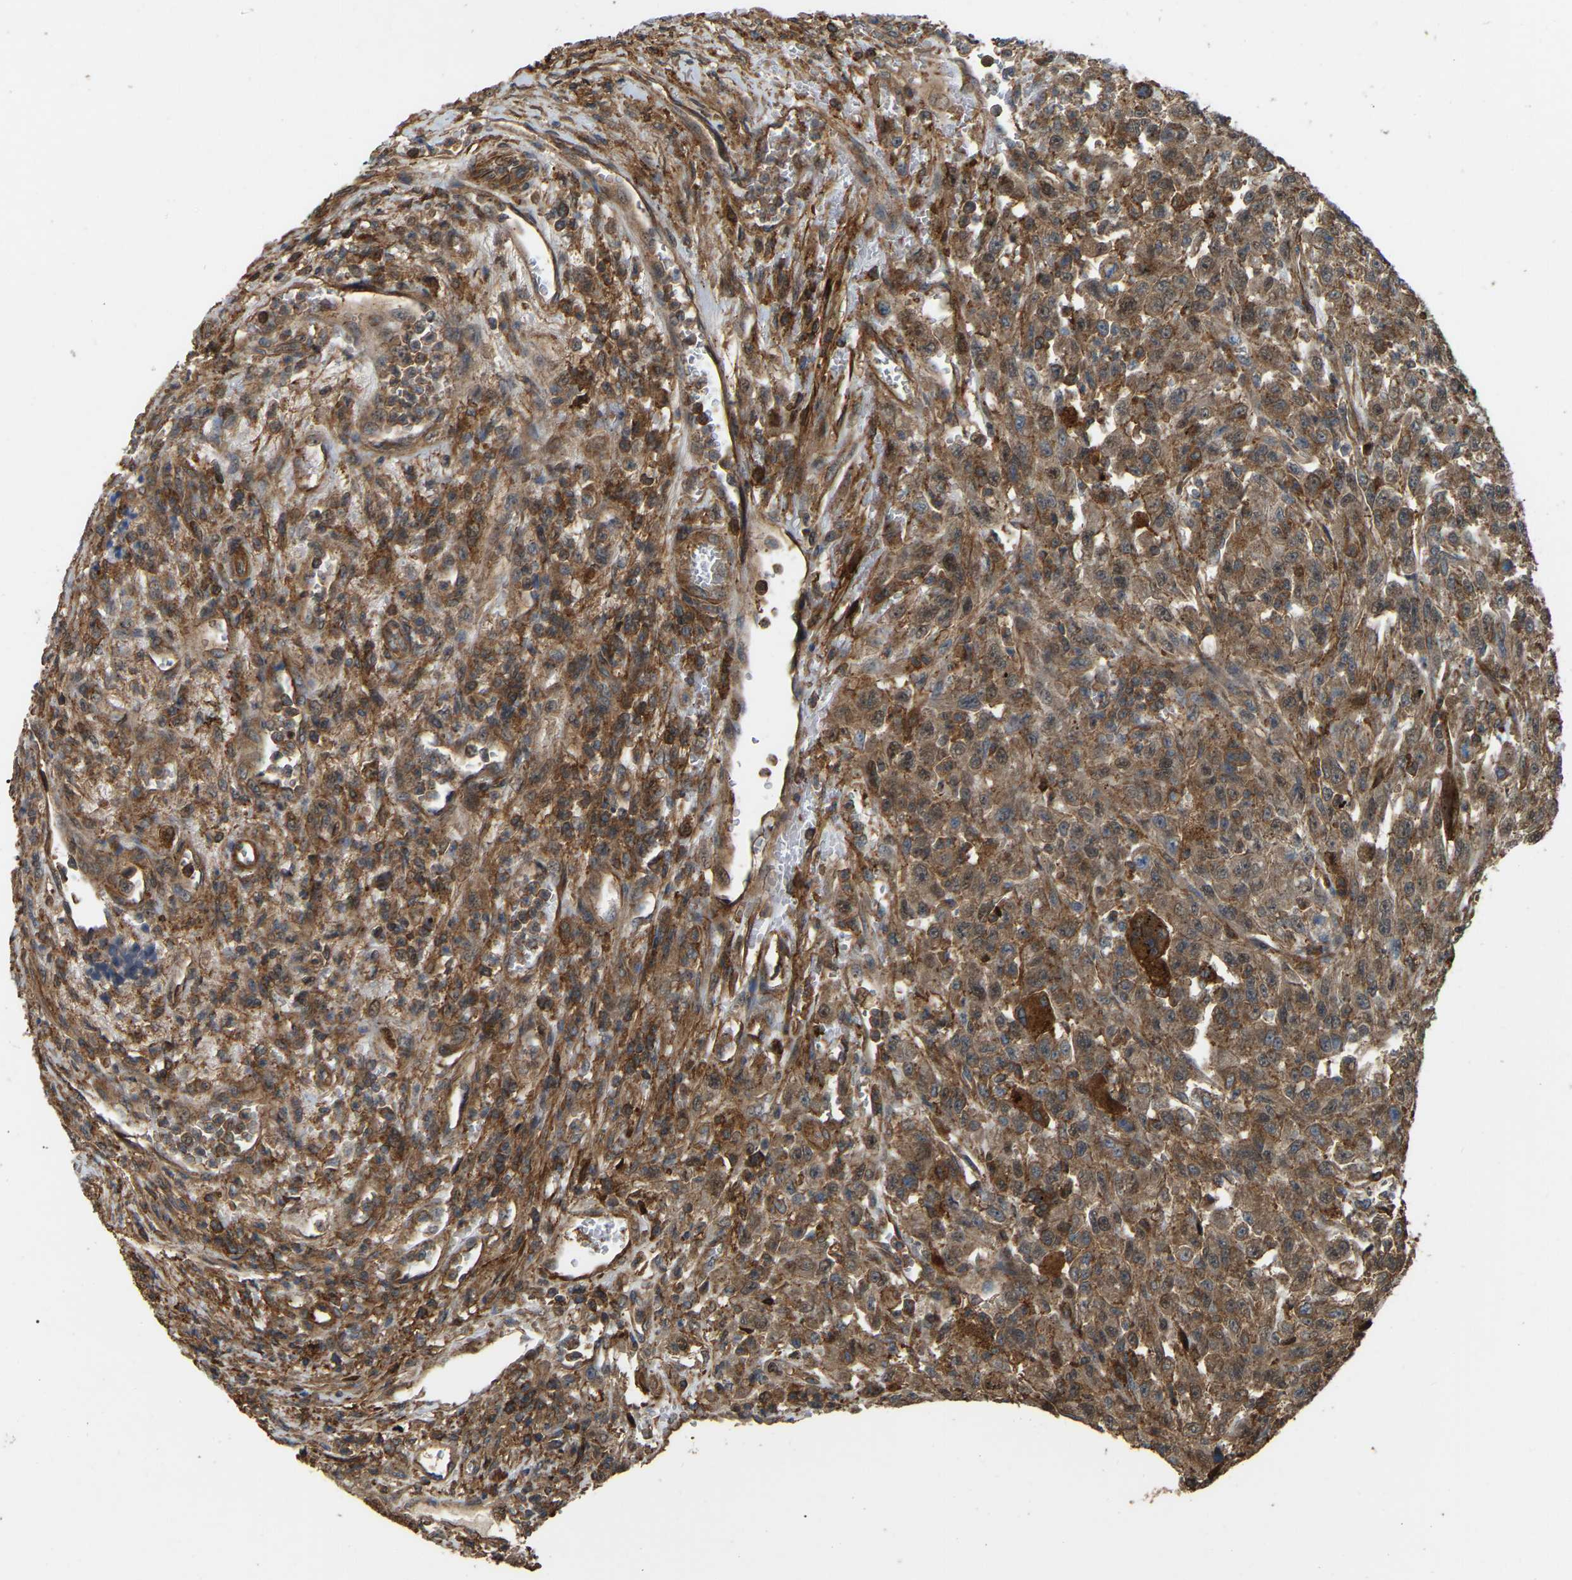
{"staining": {"intensity": "moderate", "quantity": ">75%", "location": "cytoplasmic/membranous"}, "tissue": "urothelial cancer", "cell_type": "Tumor cells", "image_type": "cancer", "snomed": [{"axis": "morphology", "description": "Urothelial carcinoma, High grade"}, {"axis": "topography", "description": "Urinary bladder"}], "caption": "Human urothelial carcinoma (high-grade) stained with a brown dye displays moderate cytoplasmic/membranous positive staining in approximately >75% of tumor cells.", "gene": "SAMD9L", "patient": {"sex": "male", "age": 46}}